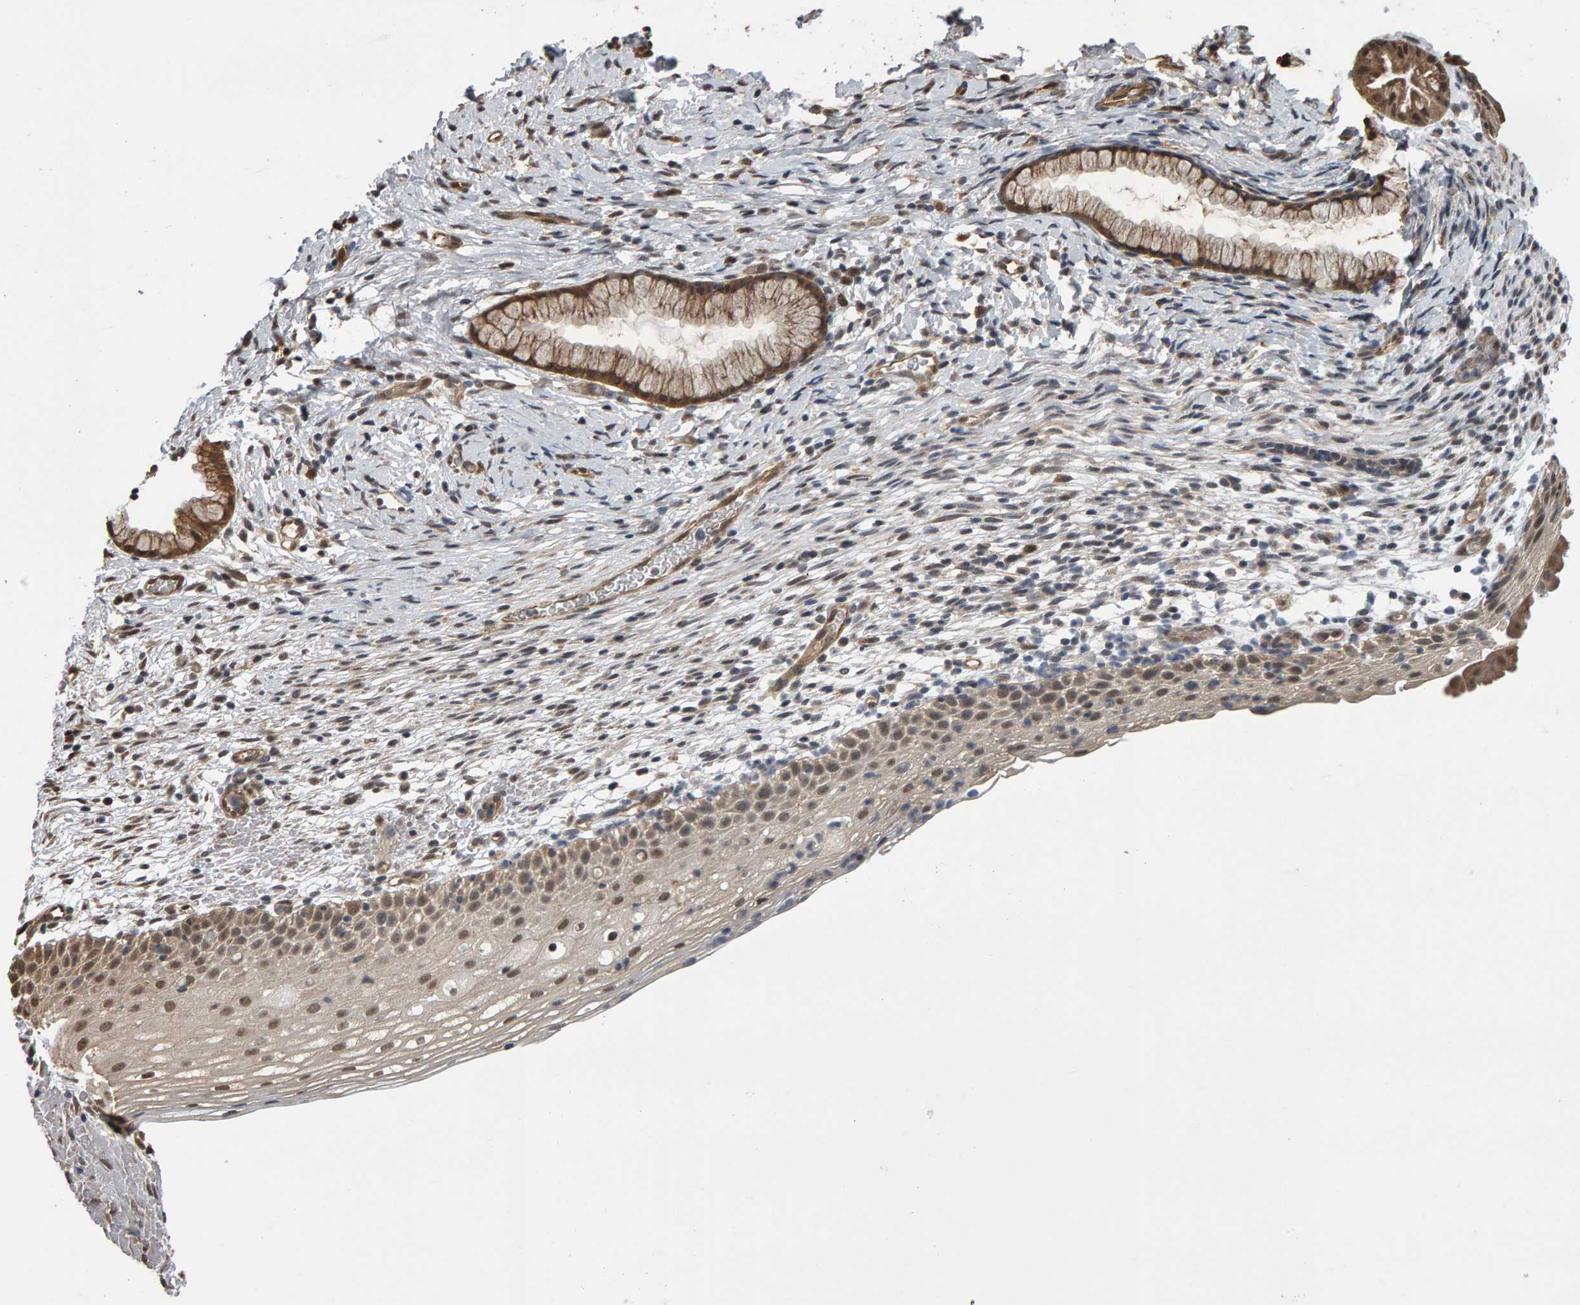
{"staining": {"intensity": "moderate", "quantity": ">75%", "location": "cytoplasmic/membranous"}, "tissue": "cervix", "cell_type": "Glandular cells", "image_type": "normal", "snomed": [{"axis": "morphology", "description": "Normal tissue, NOS"}, {"axis": "topography", "description": "Cervix"}], "caption": "Benign cervix was stained to show a protein in brown. There is medium levels of moderate cytoplasmic/membranous expression in about >75% of glandular cells.", "gene": "COASY", "patient": {"sex": "female", "age": 72}}